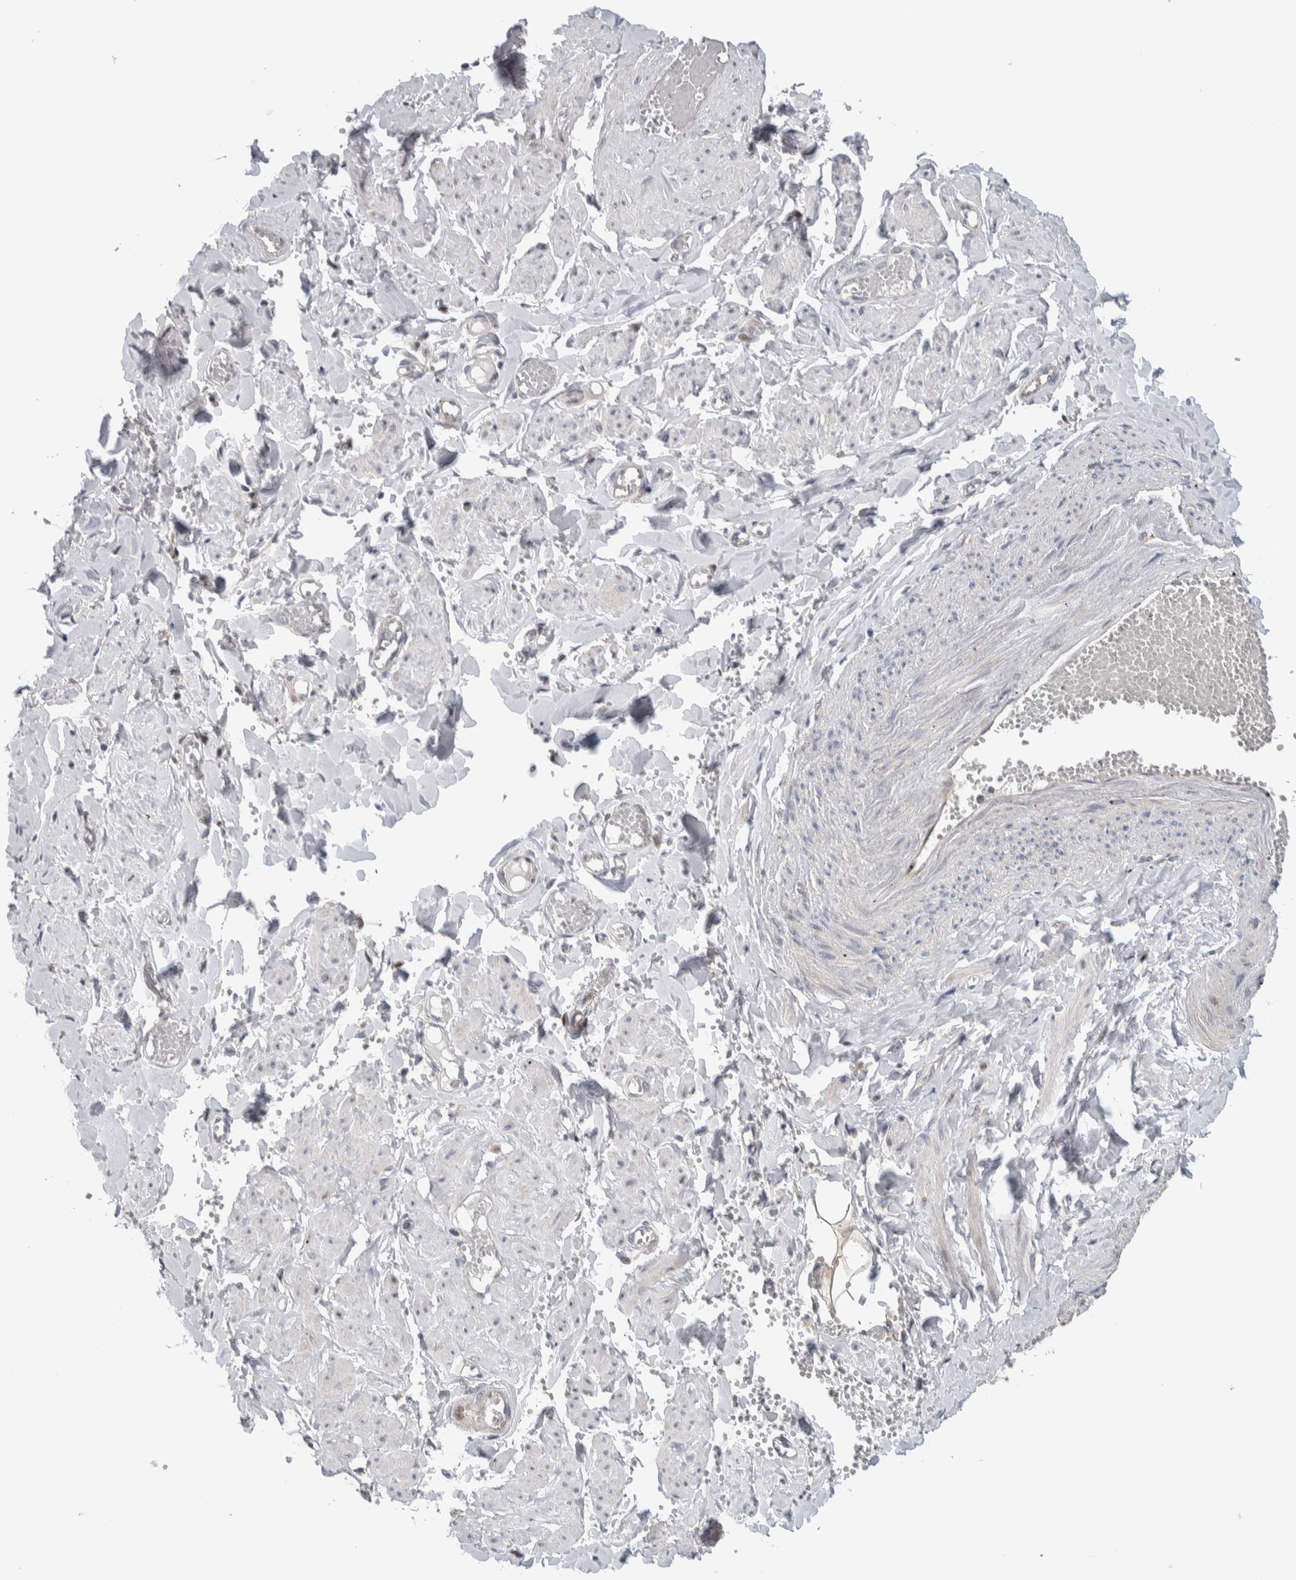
{"staining": {"intensity": "negative", "quantity": "none", "location": "none"}, "tissue": "adipose tissue", "cell_type": "Adipocytes", "image_type": "normal", "snomed": [{"axis": "morphology", "description": "Normal tissue, NOS"}, {"axis": "topography", "description": "Vascular tissue"}, {"axis": "topography", "description": "Fallopian tube"}, {"axis": "topography", "description": "Ovary"}], "caption": "A high-resolution image shows IHC staining of normal adipose tissue, which displays no significant staining in adipocytes. The staining is performed using DAB (3,3'-diaminobenzidine) brown chromogen with nuclei counter-stained in using hematoxylin.", "gene": "PRRG4", "patient": {"sex": "female", "age": 67}}